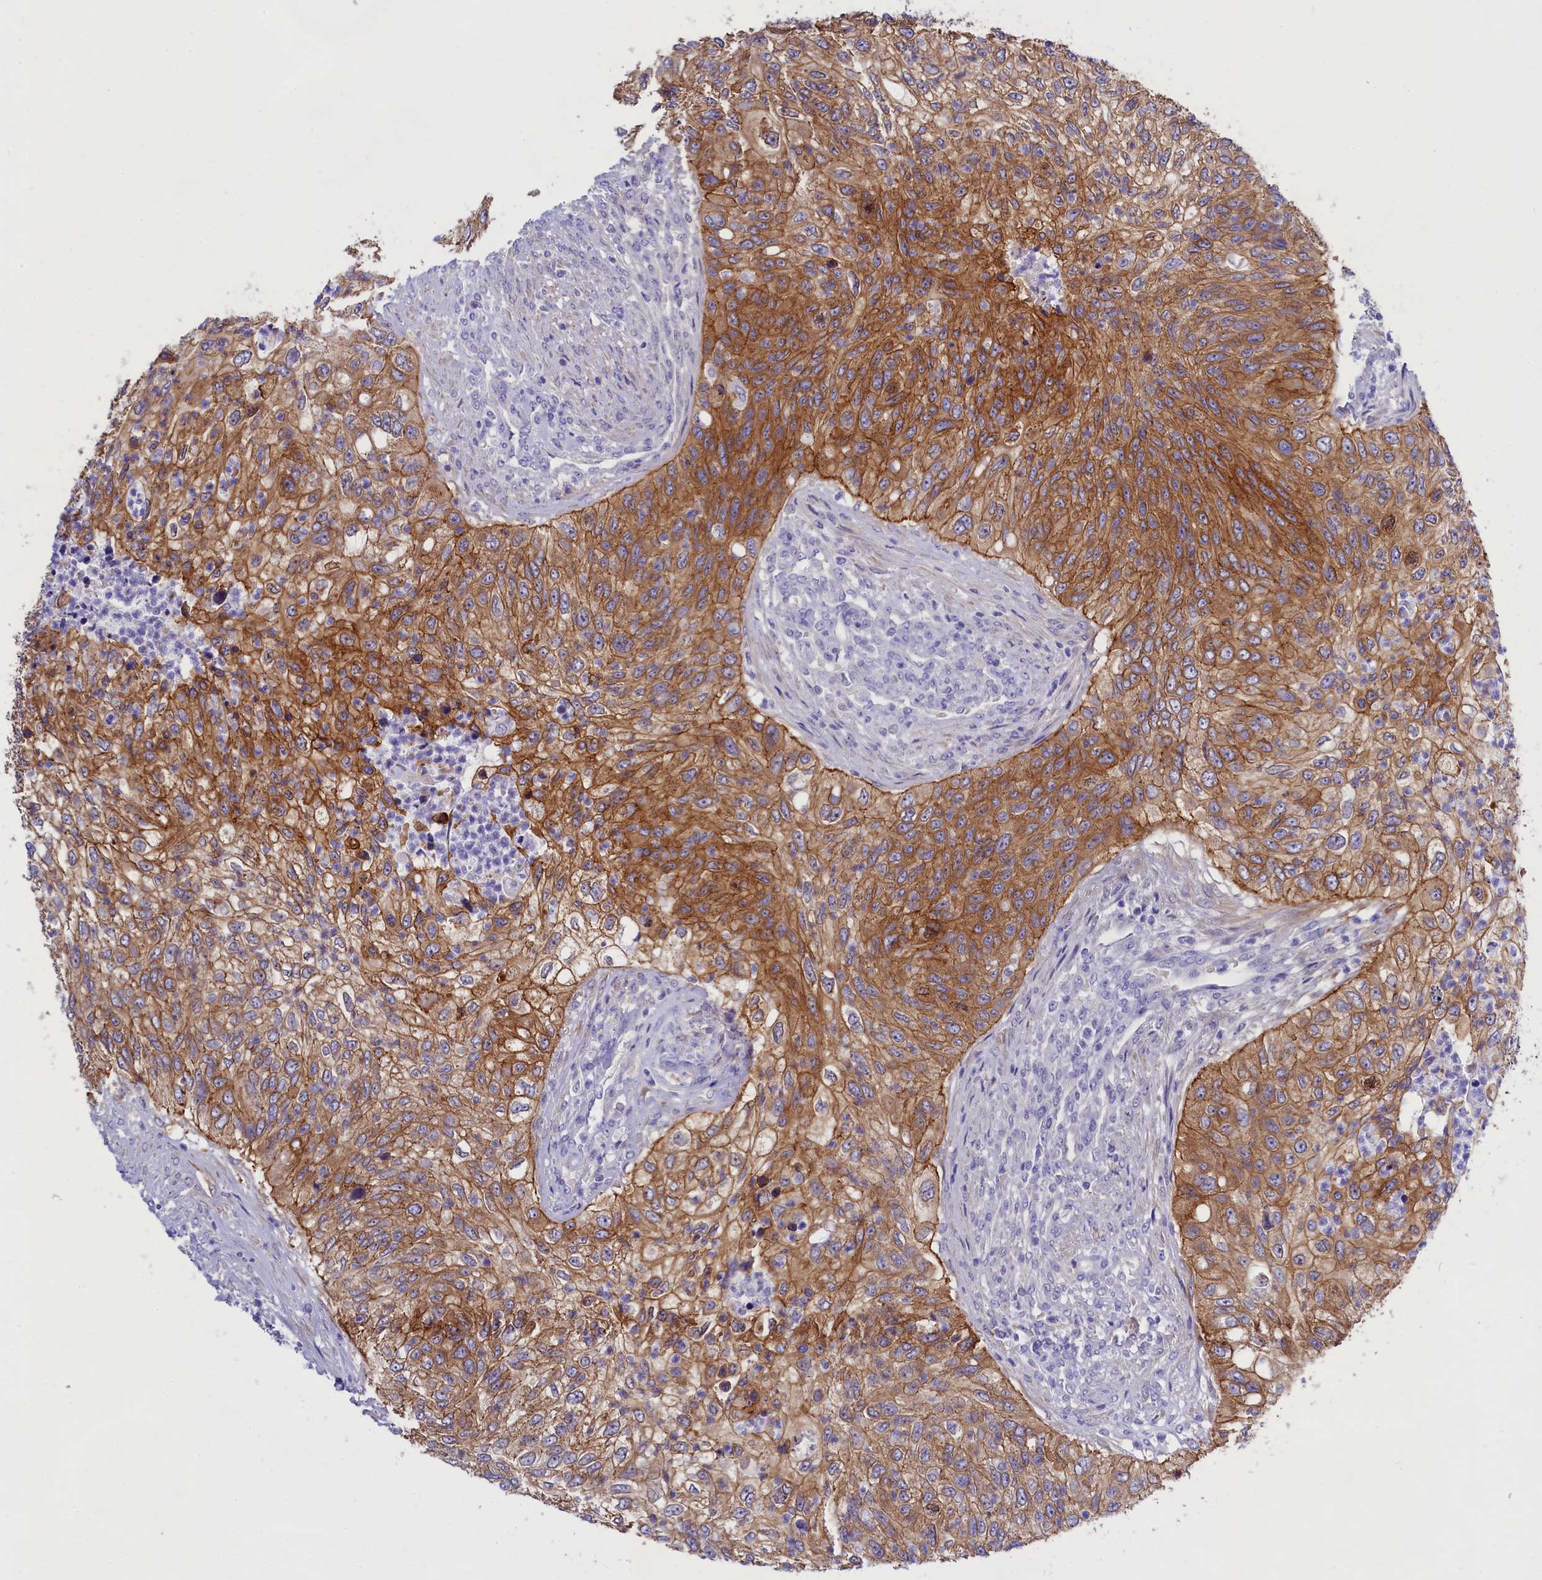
{"staining": {"intensity": "moderate", "quantity": ">75%", "location": "cytoplasmic/membranous"}, "tissue": "urothelial cancer", "cell_type": "Tumor cells", "image_type": "cancer", "snomed": [{"axis": "morphology", "description": "Urothelial carcinoma, High grade"}, {"axis": "topography", "description": "Urinary bladder"}], "caption": "Immunohistochemical staining of human high-grade urothelial carcinoma demonstrates medium levels of moderate cytoplasmic/membranous expression in approximately >75% of tumor cells. (Stains: DAB (3,3'-diaminobenzidine) in brown, nuclei in blue, Microscopy: brightfield microscopy at high magnification).", "gene": "PPP1R13L", "patient": {"sex": "female", "age": 60}}